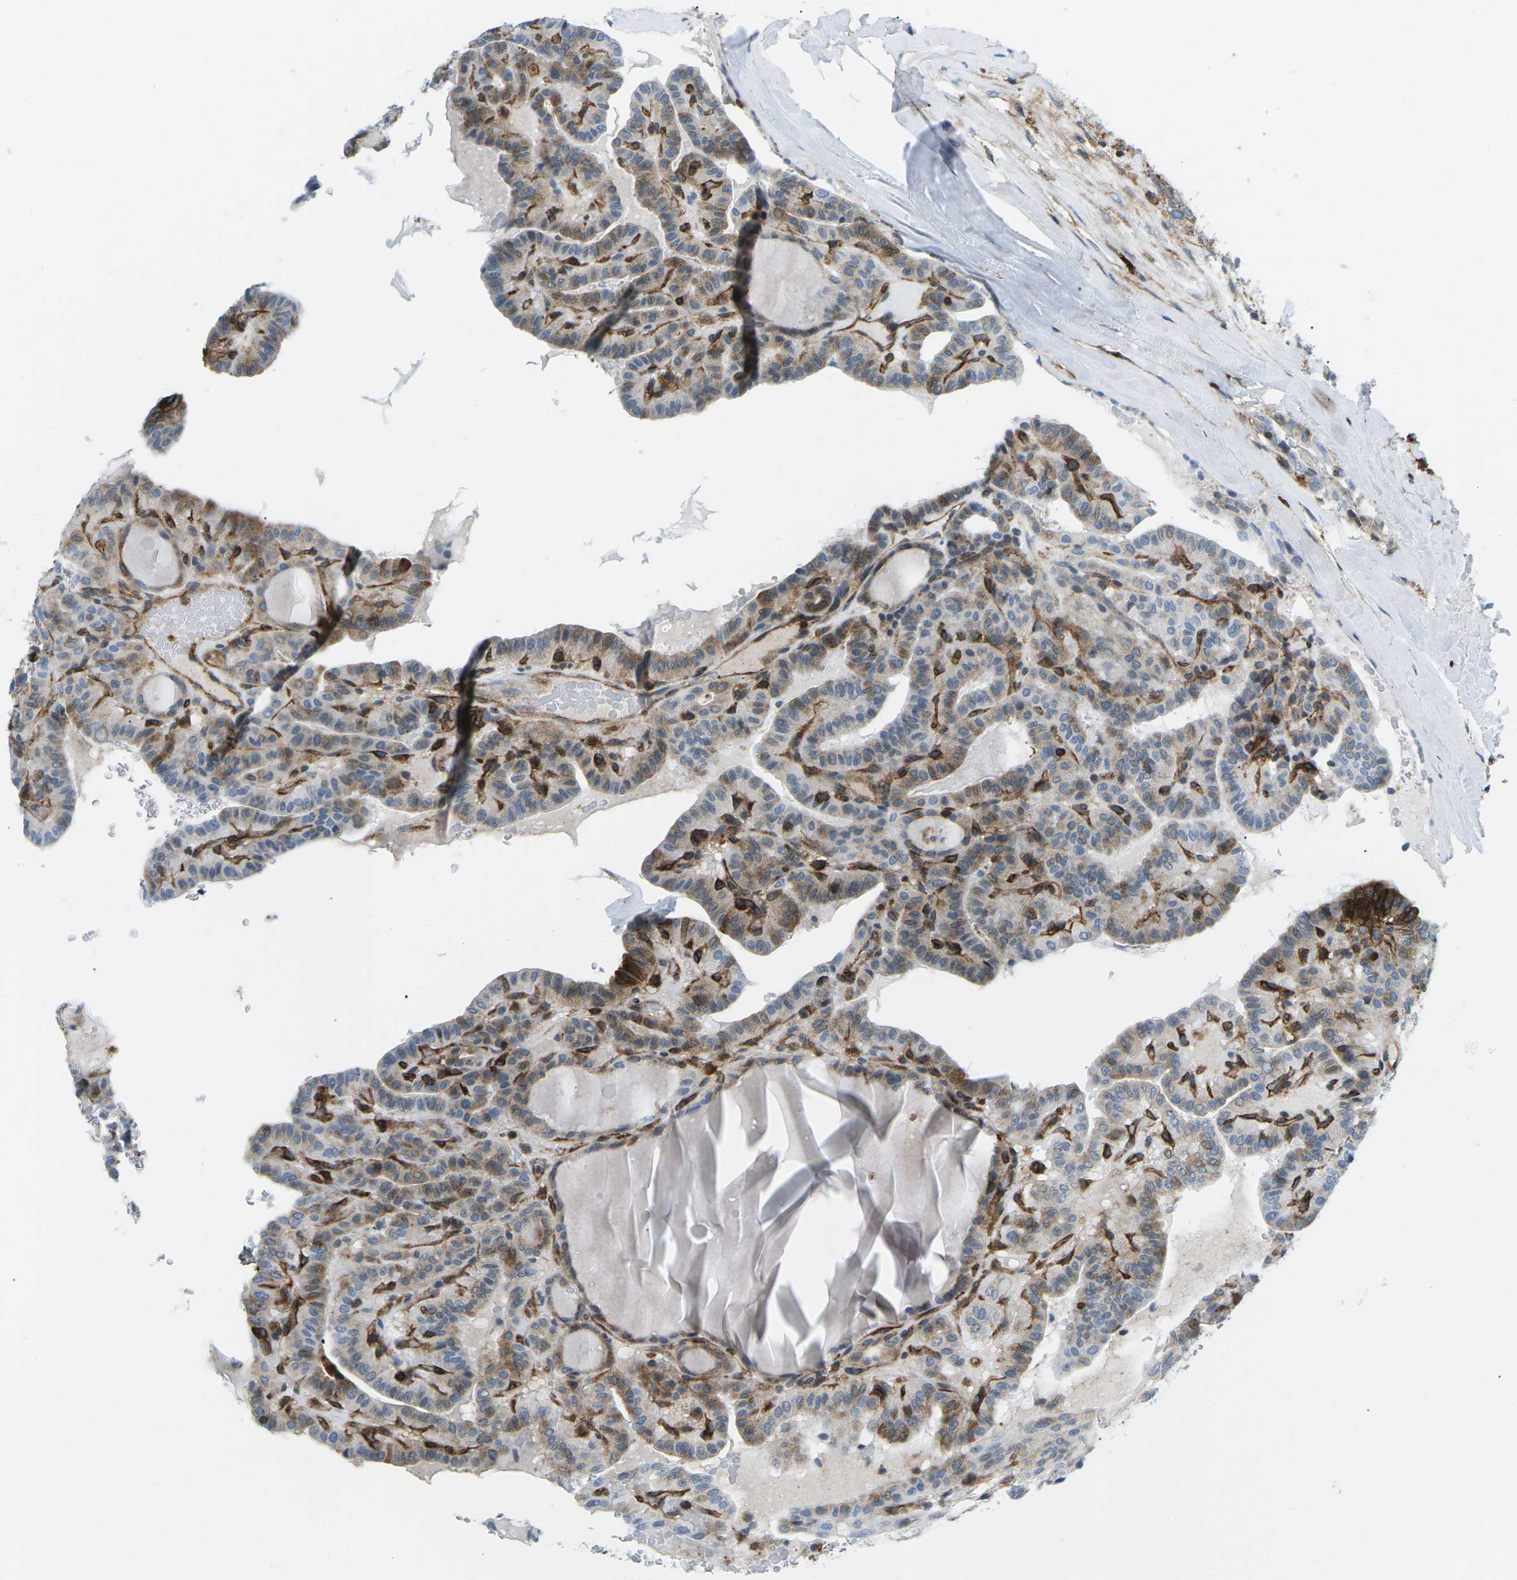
{"staining": {"intensity": "moderate", "quantity": "25%-75%", "location": "cytoplasmic/membranous"}, "tissue": "thyroid cancer", "cell_type": "Tumor cells", "image_type": "cancer", "snomed": [{"axis": "morphology", "description": "Papillary adenocarcinoma, NOS"}, {"axis": "topography", "description": "Thyroid gland"}], "caption": "Protein expression analysis of thyroid cancer (papillary adenocarcinoma) reveals moderate cytoplasmic/membranous expression in about 25%-75% of tumor cells. (DAB (3,3'-diaminobenzidine) IHC with brightfield microscopy, high magnification).", "gene": "HLA-B", "patient": {"sex": "male", "age": 77}}